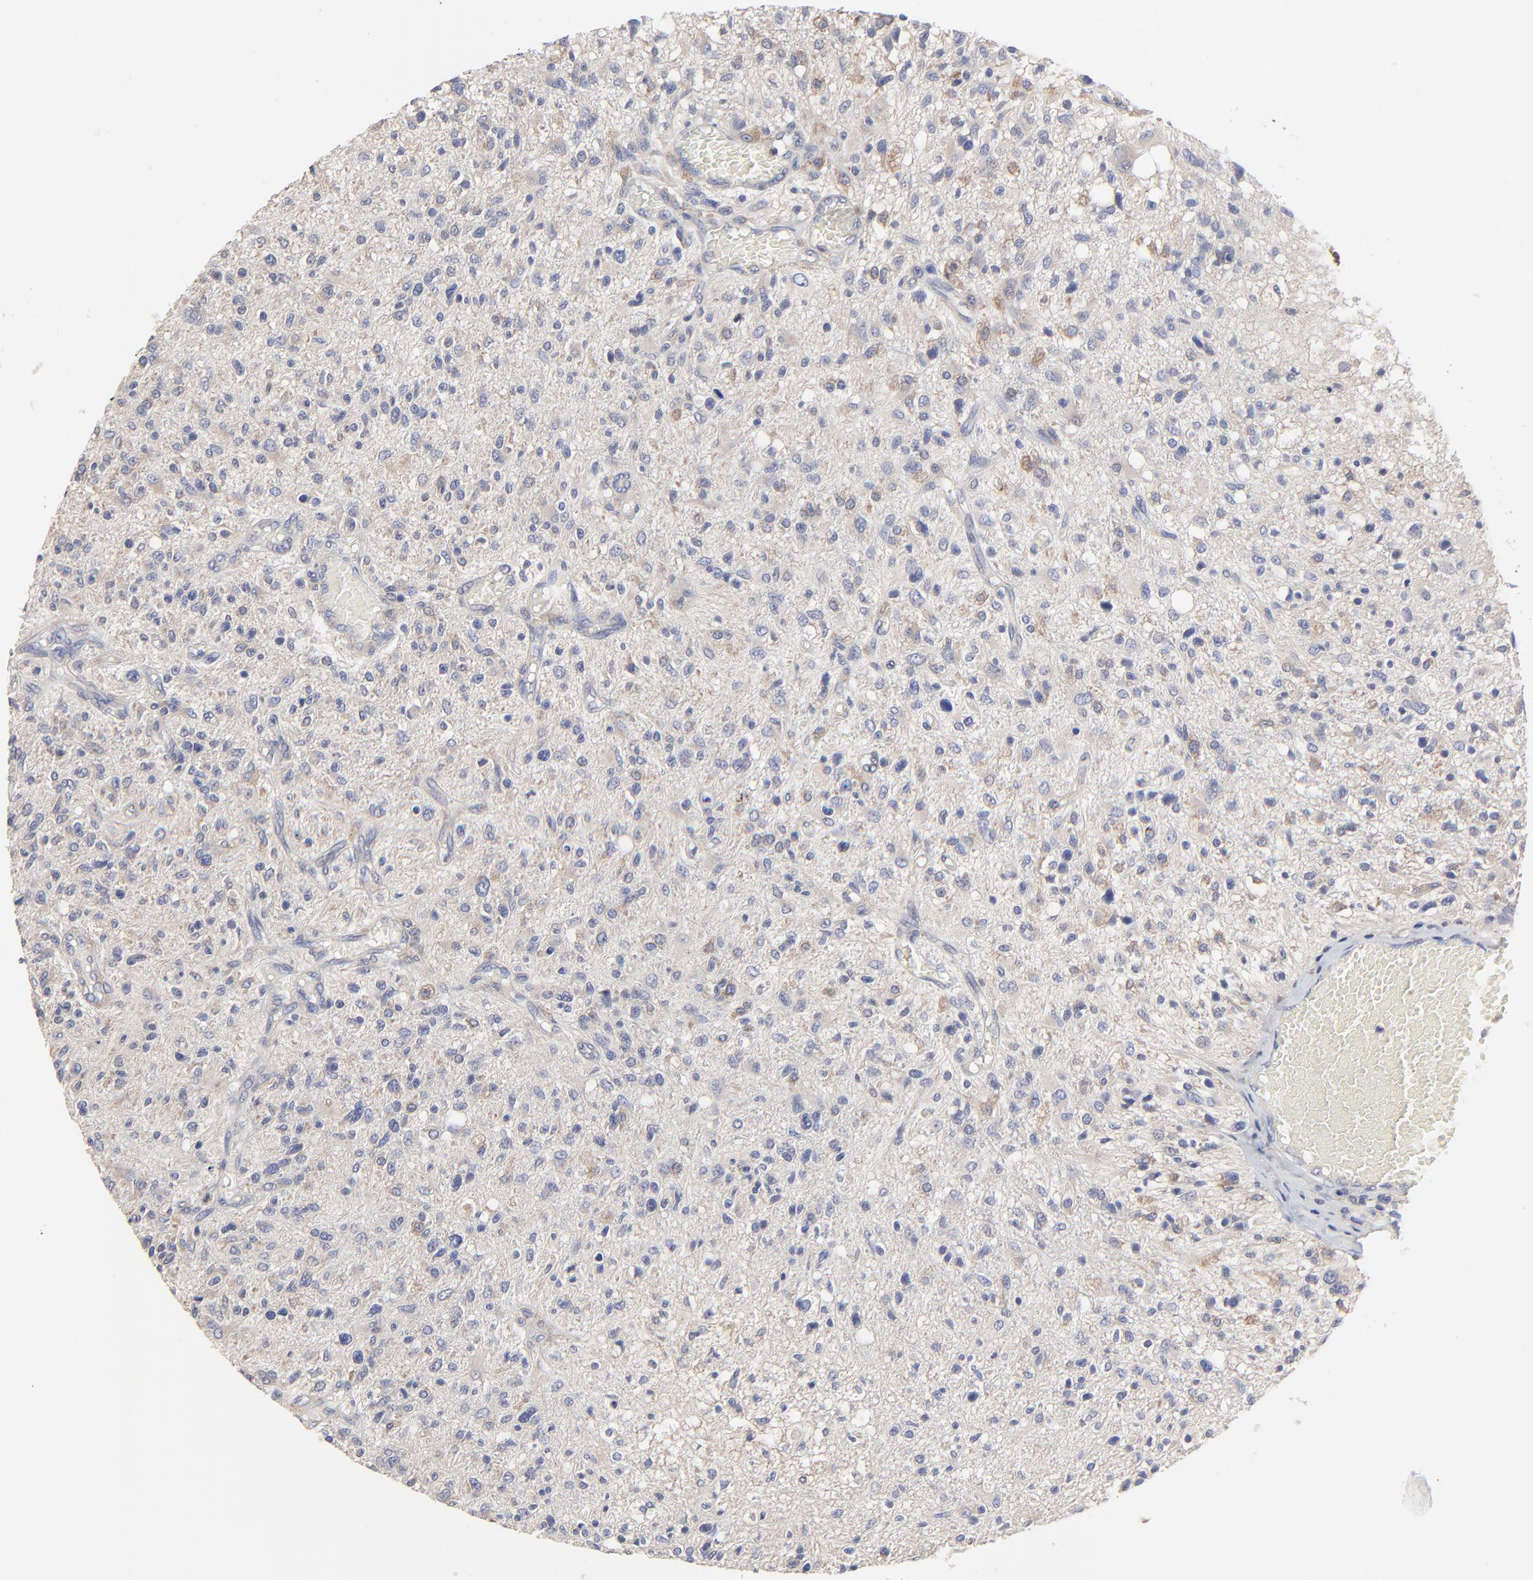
{"staining": {"intensity": "weak", "quantity": "25%-75%", "location": "cytoplasmic/membranous"}, "tissue": "glioma", "cell_type": "Tumor cells", "image_type": "cancer", "snomed": [{"axis": "morphology", "description": "Glioma, malignant, High grade"}, {"axis": "topography", "description": "Cerebral cortex"}], "caption": "A photomicrograph of malignant glioma (high-grade) stained for a protein demonstrates weak cytoplasmic/membranous brown staining in tumor cells.", "gene": "PPFIBP2", "patient": {"sex": "male", "age": 76}}